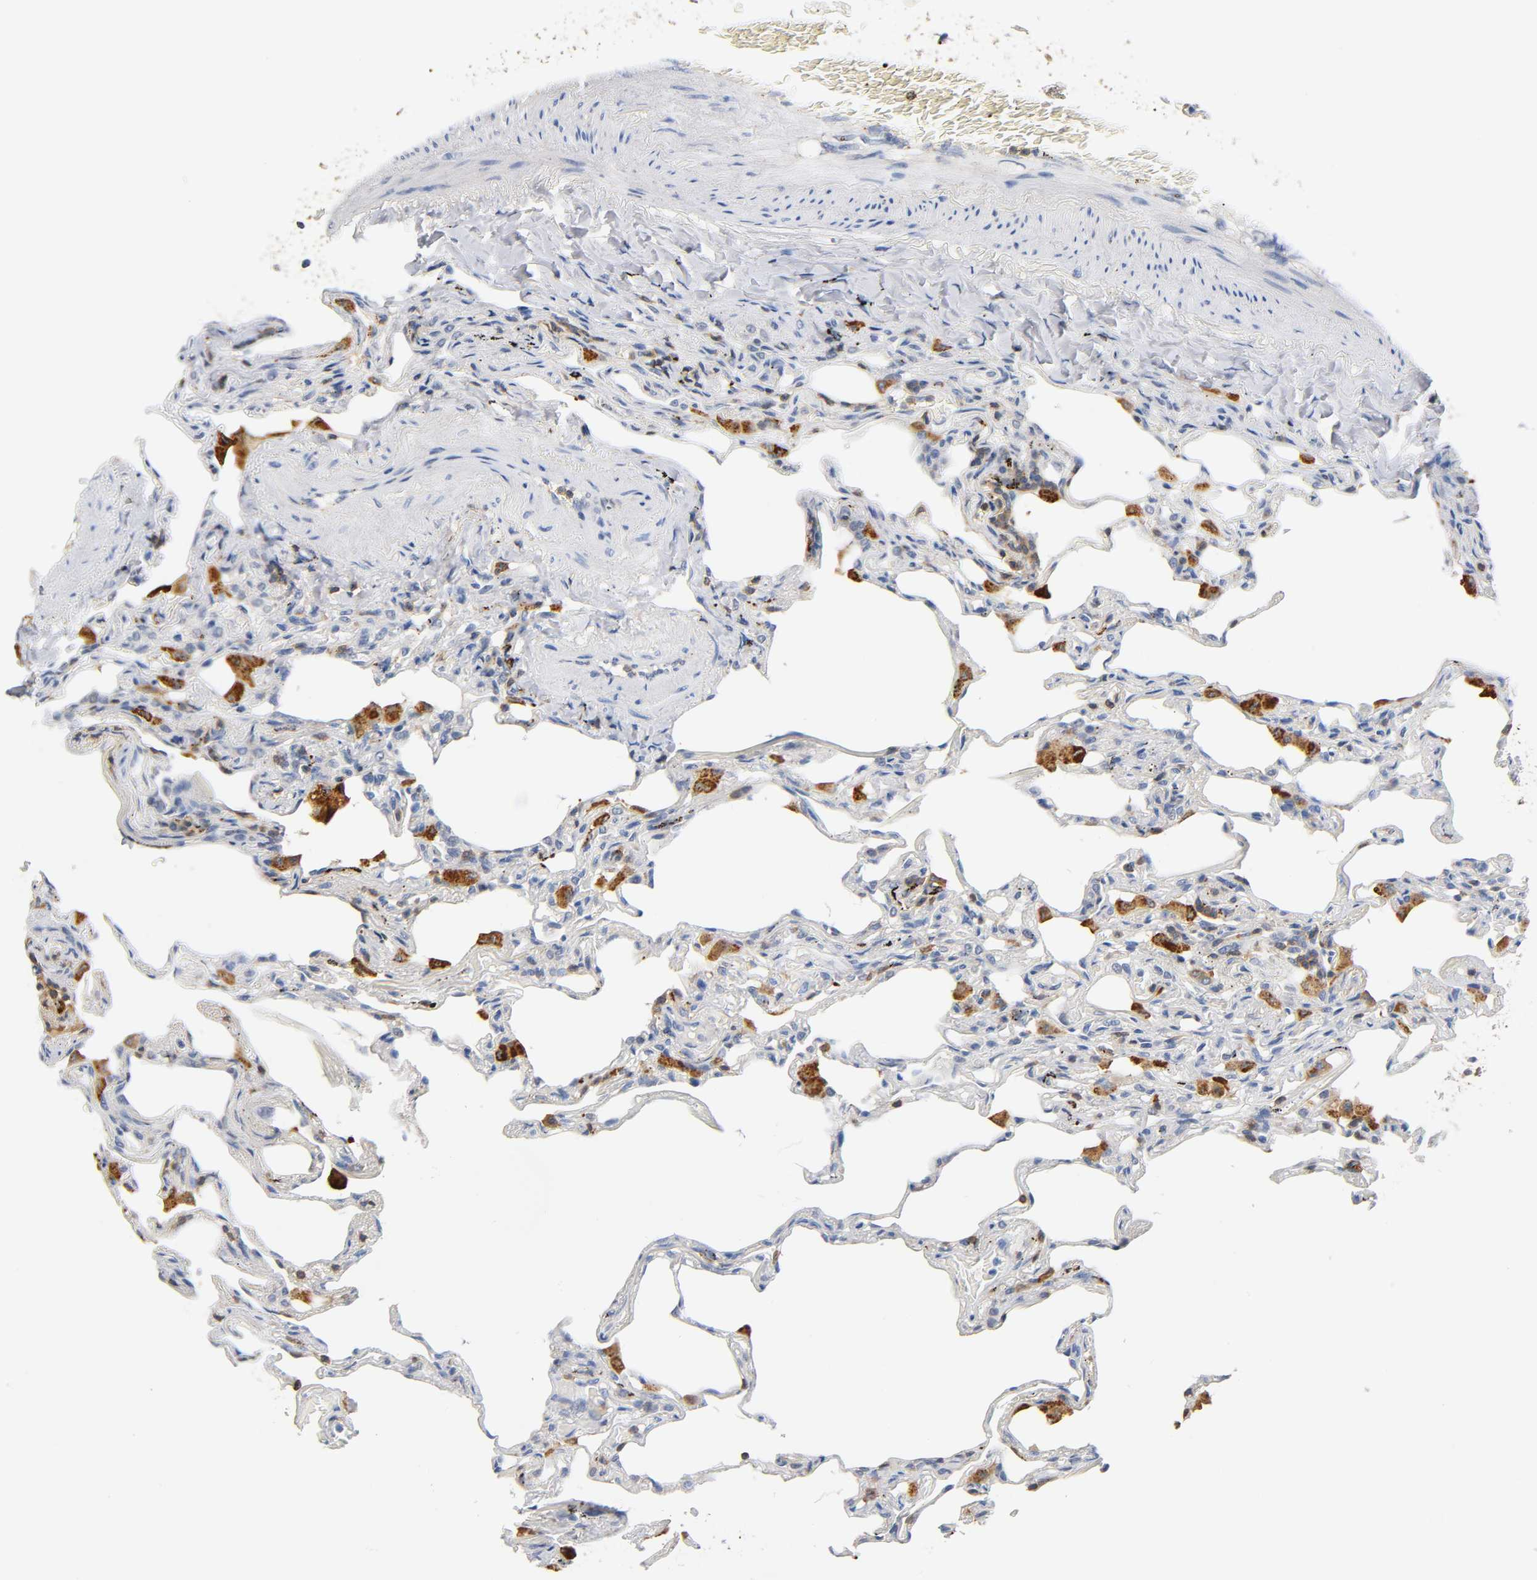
{"staining": {"intensity": "negative", "quantity": "none", "location": "none"}, "tissue": "lung", "cell_type": "Alveolar cells", "image_type": "normal", "snomed": [{"axis": "morphology", "description": "Normal tissue, NOS"}, {"axis": "morphology", "description": "Inflammation, NOS"}, {"axis": "topography", "description": "Lung"}], "caption": "Immunohistochemical staining of unremarkable human lung demonstrates no significant positivity in alveolar cells.", "gene": "UCKL1", "patient": {"sex": "male", "age": 69}}